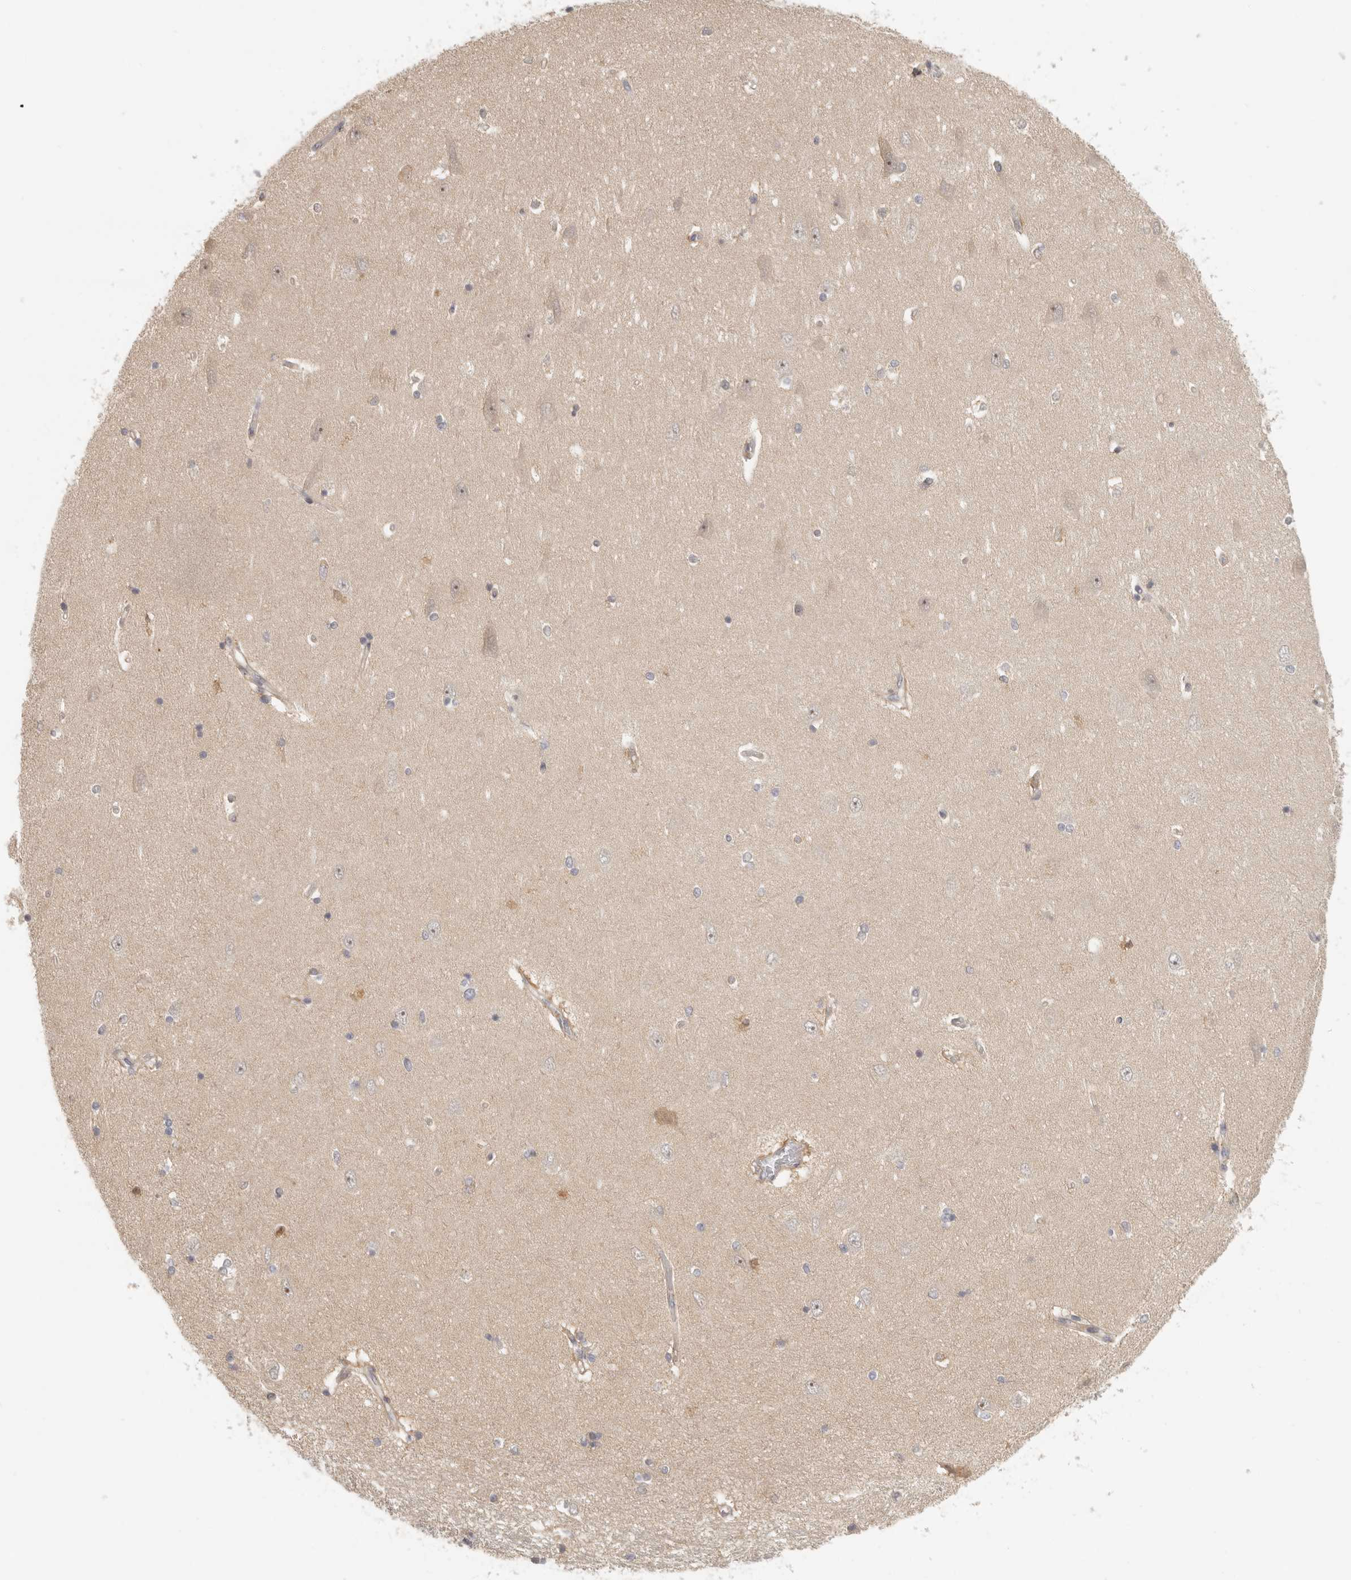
{"staining": {"intensity": "negative", "quantity": "none", "location": "none"}, "tissue": "hippocampus", "cell_type": "Glial cells", "image_type": "normal", "snomed": [{"axis": "morphology", "description": "Normal tissue, NOS"}, {"axis": "topography", "description": "Hippocampus"}], "caption": "Hippocampus was stained to show a protein in brown. There is no significant expression in glial cells.", "gene": "AHDC1", "patient": {"sex": "male", "age": 45}}